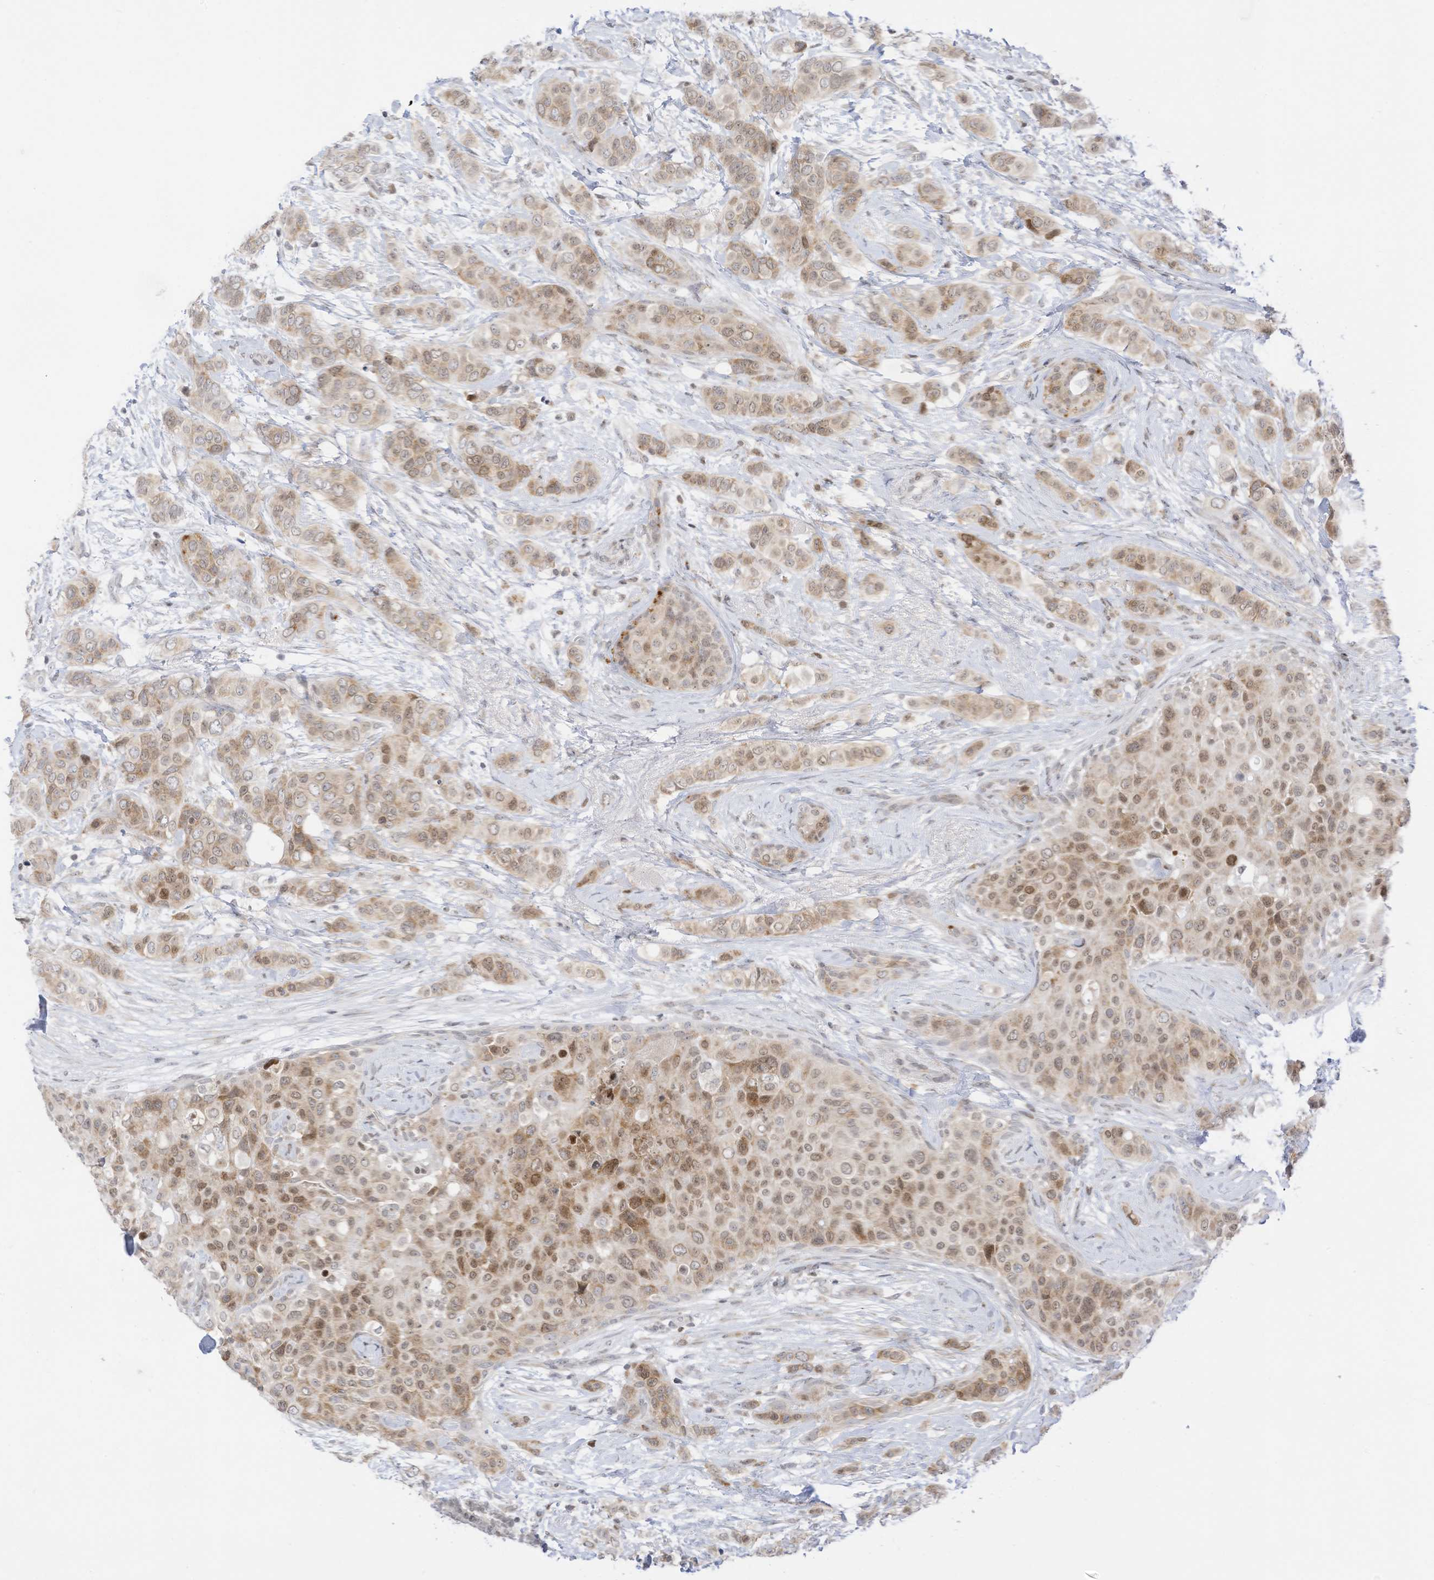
{"staining": {"intensity": "moderate", "quantity": "25%-75%", "location": "cytoplasmic/membranous,nuclear"}, "tissue": "breast cancer", "cell_type": "Tumor cells", "image_type": "cancer", "snomed": [{"axis": "morphology", "description": "Lobular carcinoma"}, {"axis": "topography", "description": "Breast"}], "caption": "Brown immunohistochemical staining in human lobular carcinoma (breast) exhibits moderate cytoplasmic/membranous and nuclear positivity in about 25%-75% of tumor cells.", "gene": "EDF1", "patient": {"sex": "female", "age": 51}}